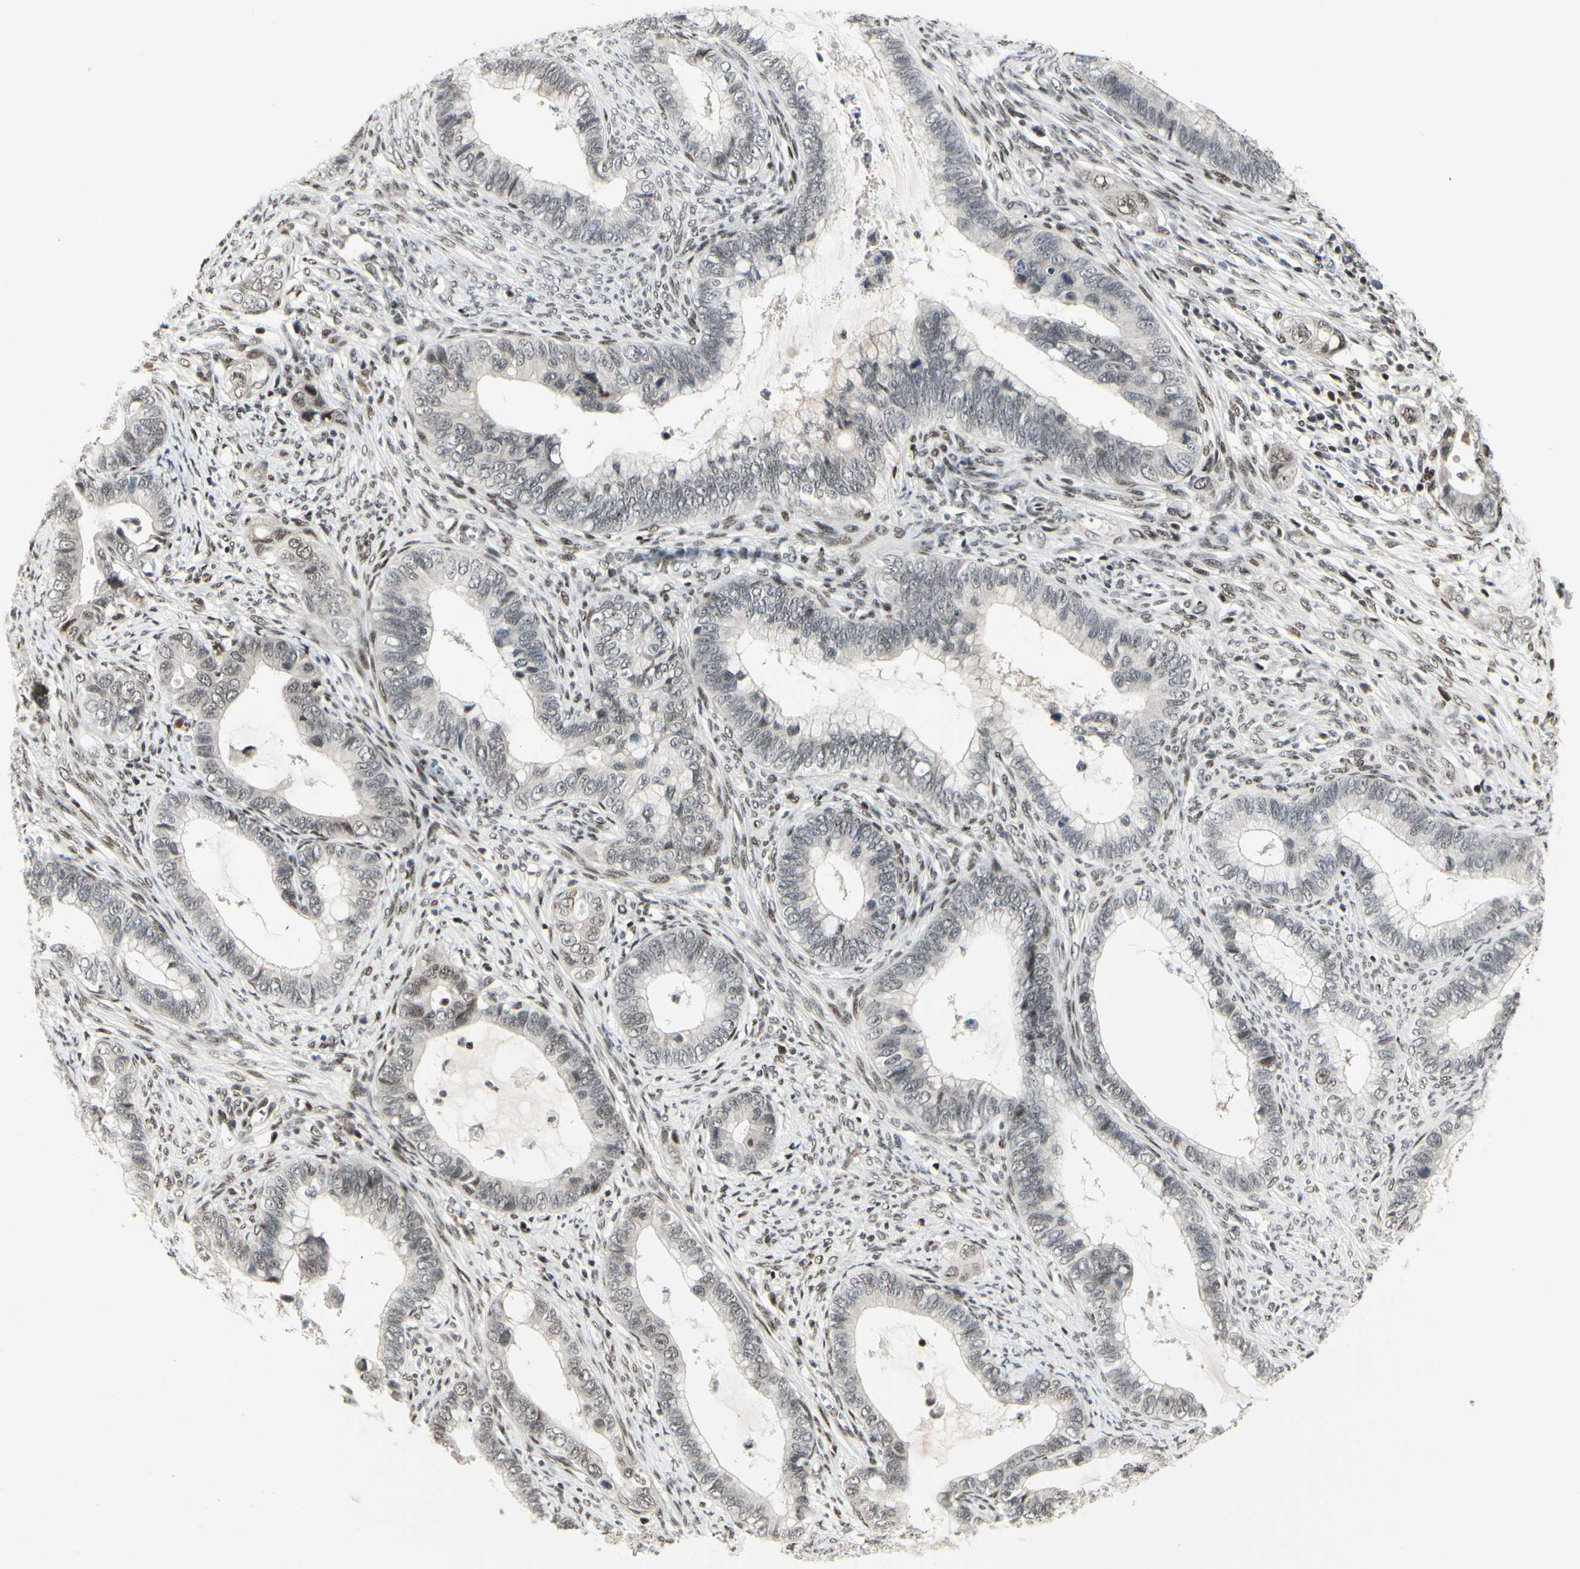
{"staining": {"intensity": "weak", "quantity": "25%-75%", "location": "nuclear"}, "tissue": "cervical cancer", "cell_type": "Tumor cells", "image_type": "cancer", "snomed": [{"axis": "morphology", "description": "Adenocarcinoma, NOS"}, {"axis": "topography", "description": "Cervix"}], "caption": "This is an image of immunohistochemistry staining of cervical adenocarcinoma, which shows weak positivity in the nuclear of tumor cells.", "gene": "FOXJ2", "patient": {"sex": "female", "age": 44}}